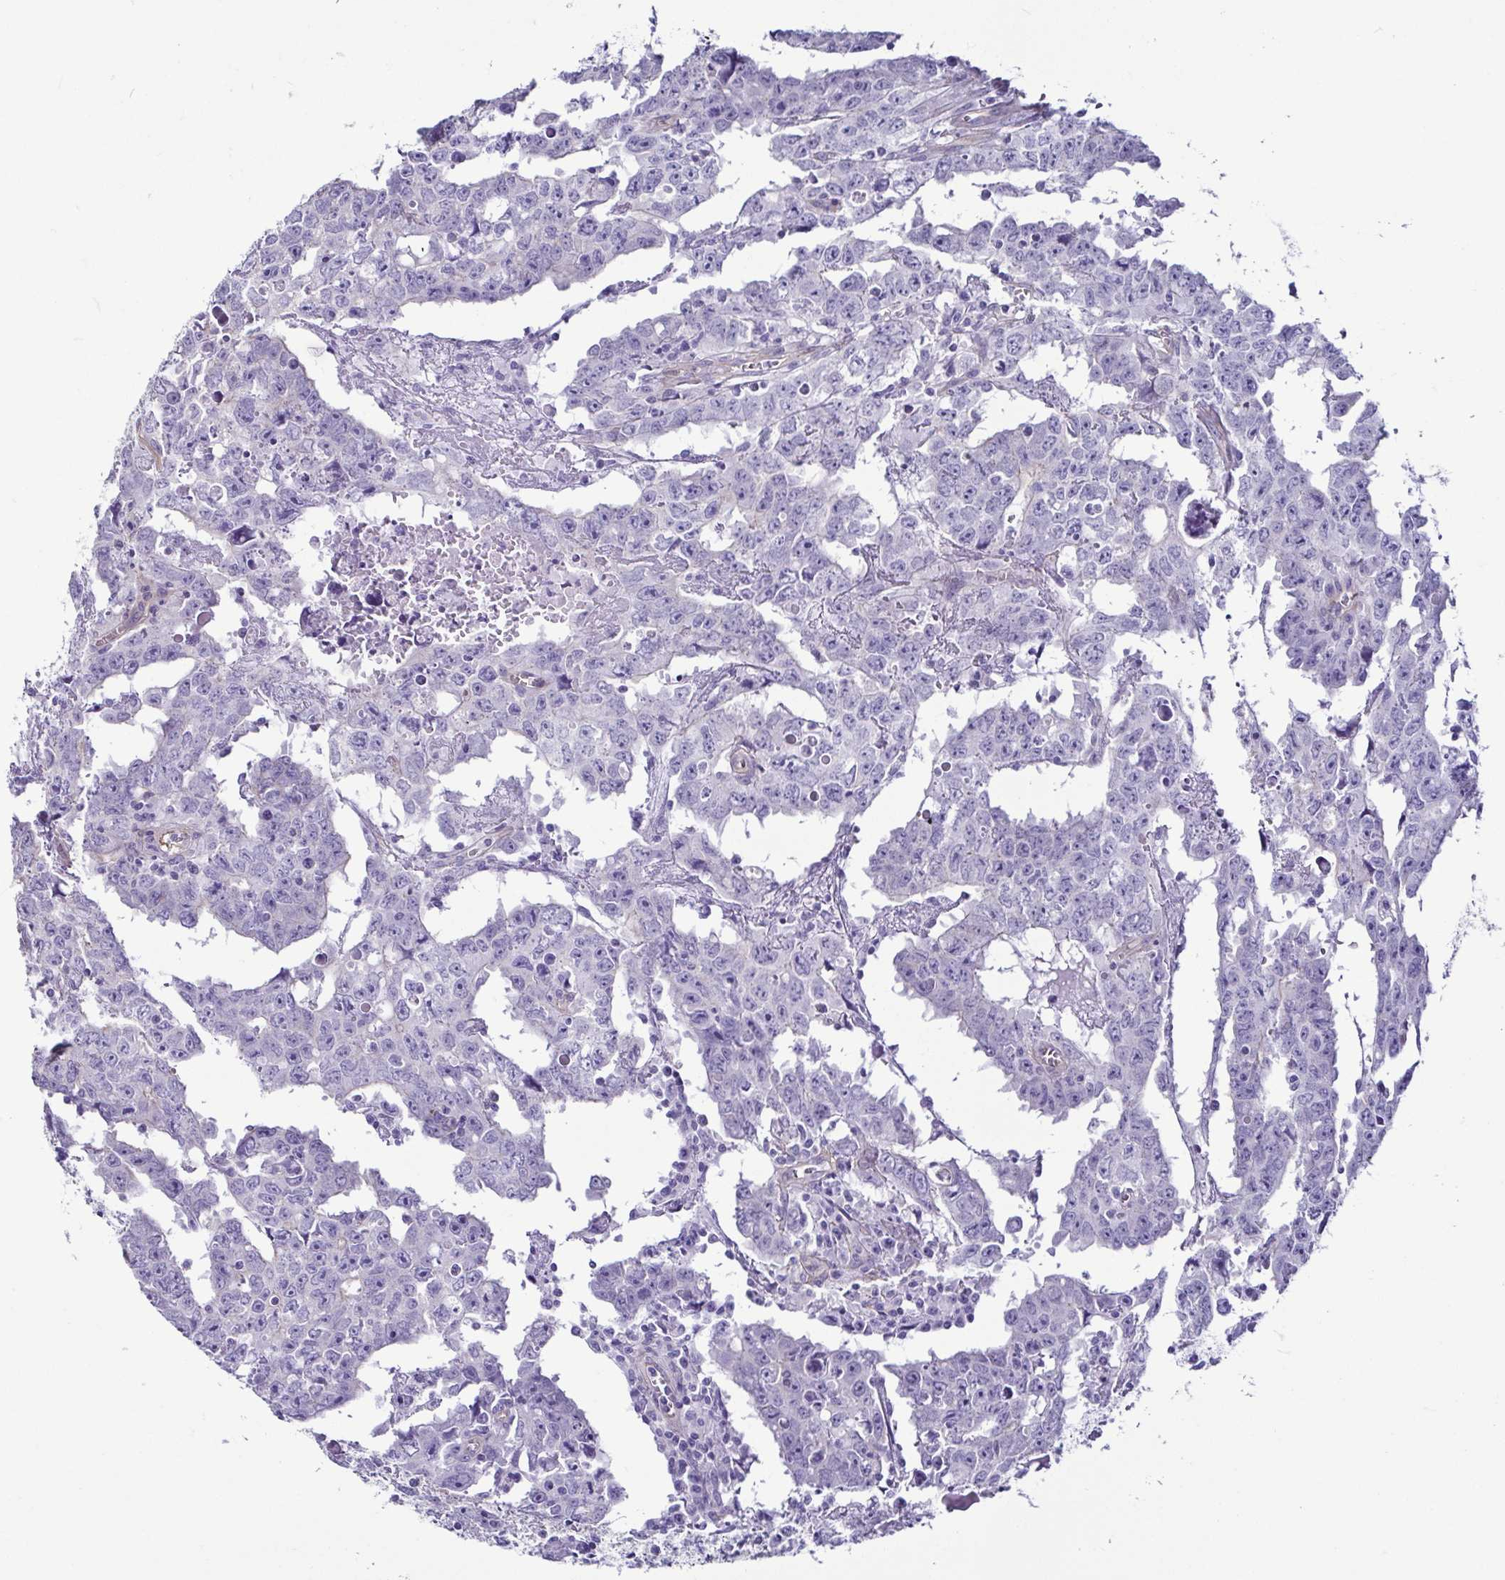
{"staining": {"intensity": "negative", "quantity": "none", "location": "none"}, "tissue": "testis cancer", "cell_type": "Tumor cells", "image_type": "cancer", "snomed": [{"axis": "morphology", "description": "Carcinoma, Embryonal, NOS"}, {"axis": "topography", "description": "Testis"}], "caption": "IHC histopathology image of neoplastic tissue: embryonal carcinoma (testis) stained with DAB shows no significant protein staining in tumor cells.", "gene": "CASP14", "patient": {"sex": "male", "age": 22}}